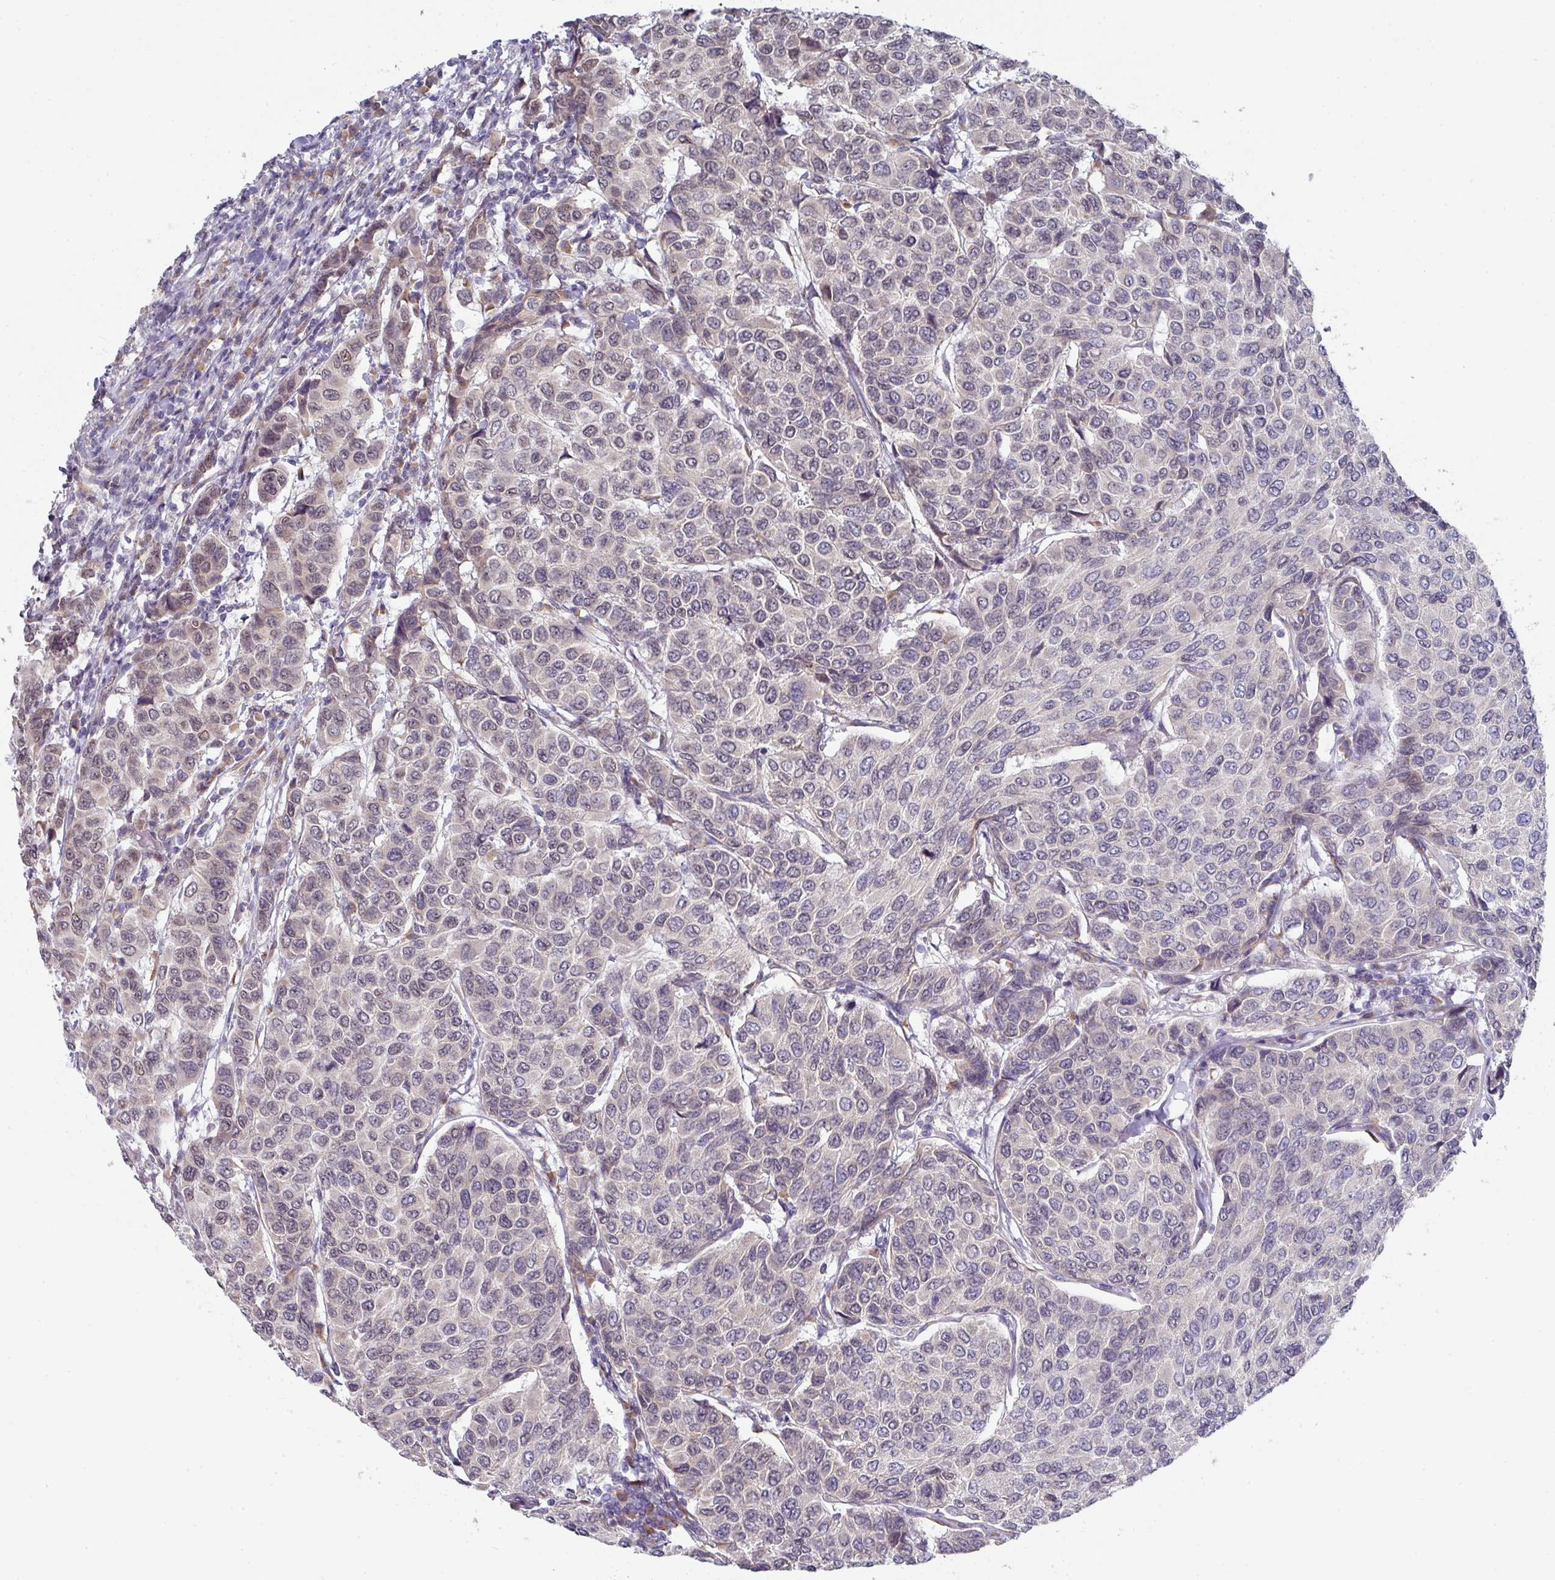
{"staining": {"intensity": "weak", "quantity": "<25%", "location": "nuclear"}, "tissue": "breast cancer", "cell_type": "Tumor cells", "image_type": "cancer", "snomed": [{"axis": "morphology", "description": "Duct carcinoma"}, {"axis": "topography", "description": "Breast"}], "caption": "Tumor cells are negative for protein expression in human breast invasive ductal carcinoma.", "gene": "TMED5", "patient": {"sex": "female", "age": 55}}